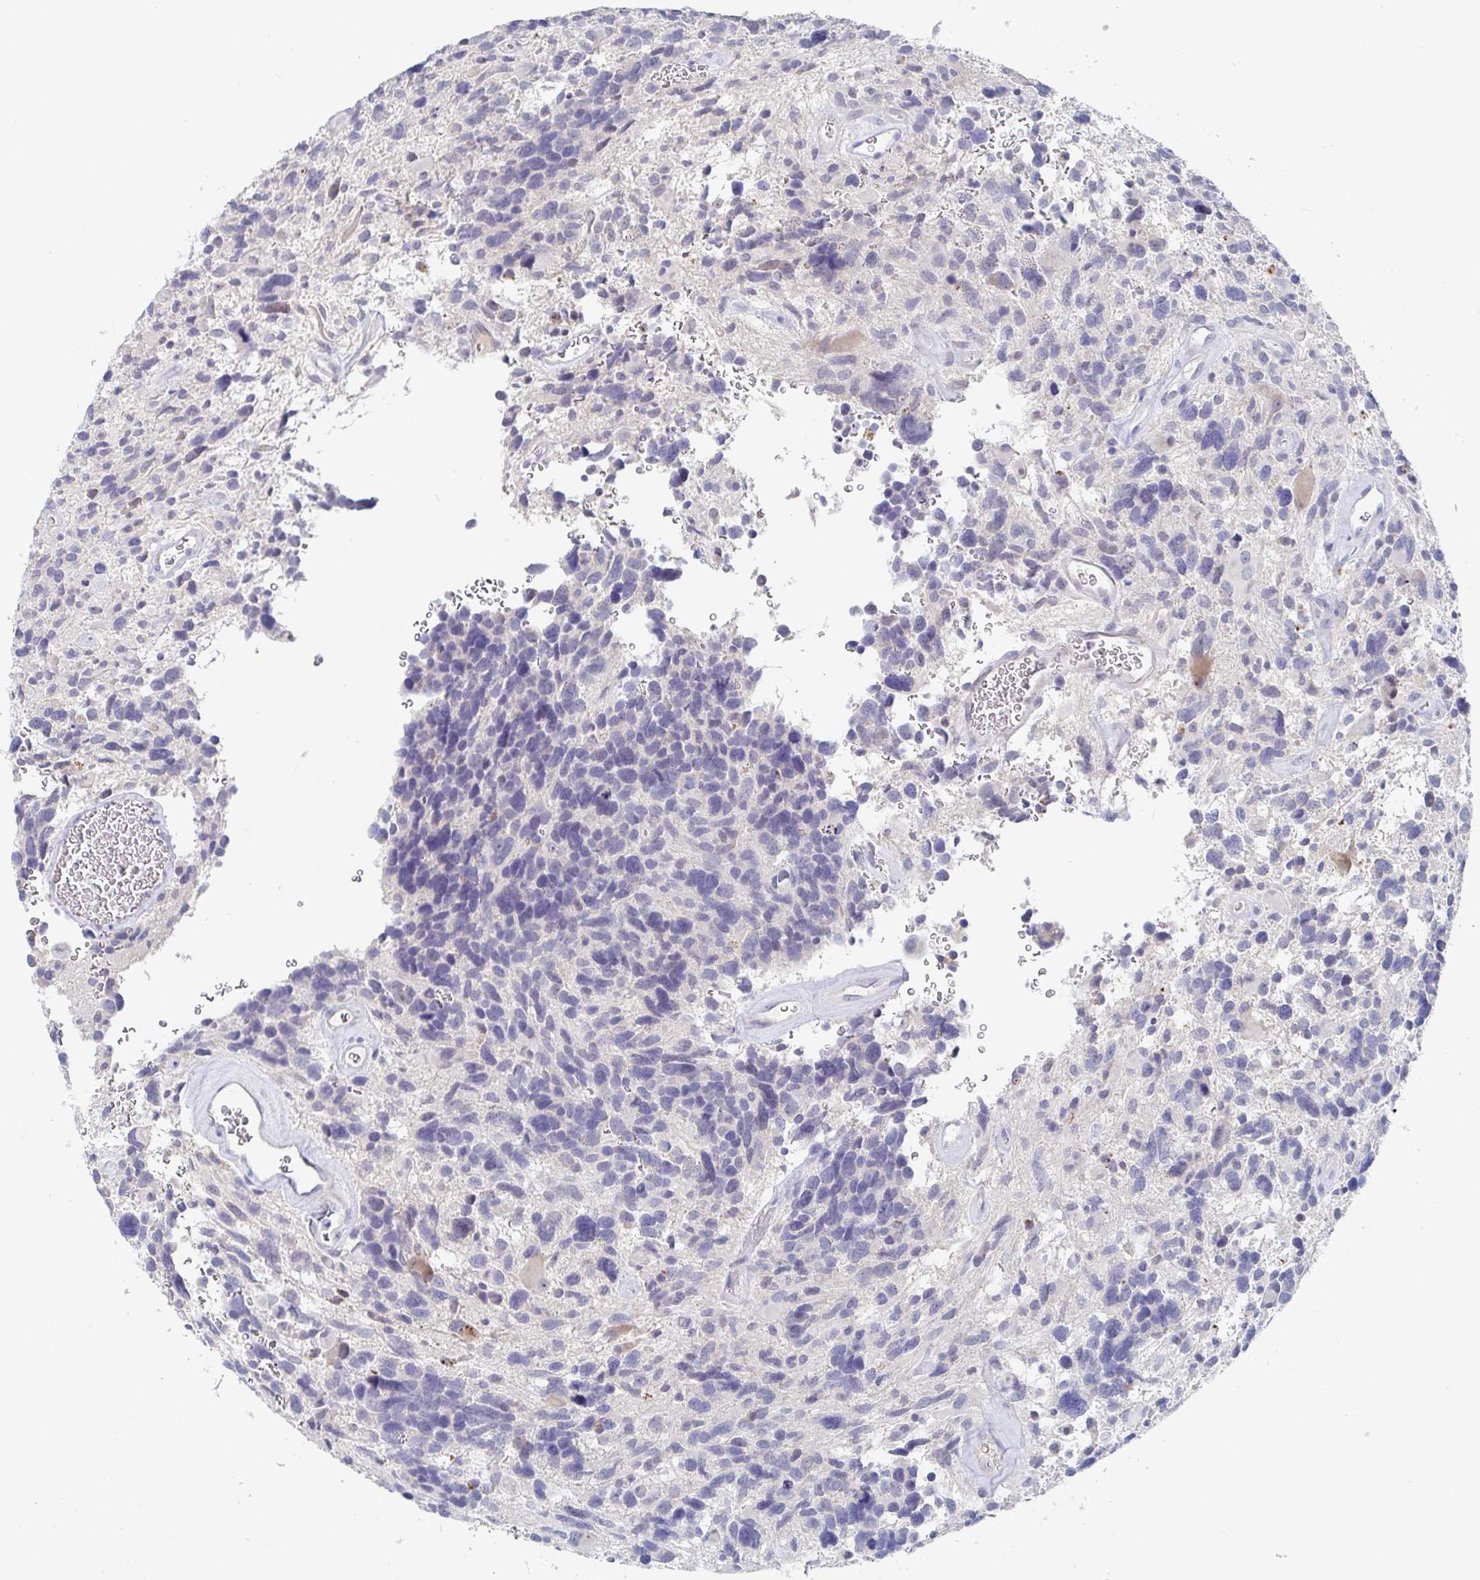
{"staining": {"intensity": "negative", "quantity": "none", "location": "none"}, "tissue": "glioma", "cell_type": "Tumor cells", "image_type": "cancer", "snomed": [{"axis": "morphology", "description": "Glioma, malignant, High grade"}, {"axis": "topography", "description": "Brain"}], "caption": "A high-resolution histopathology image shows immunohistochemistry (IHC) staining of glioma, which shows no significant positivity in tumor cells.", "gene": "ZNF430", "patient": {"sex": "male", "age": 49}}